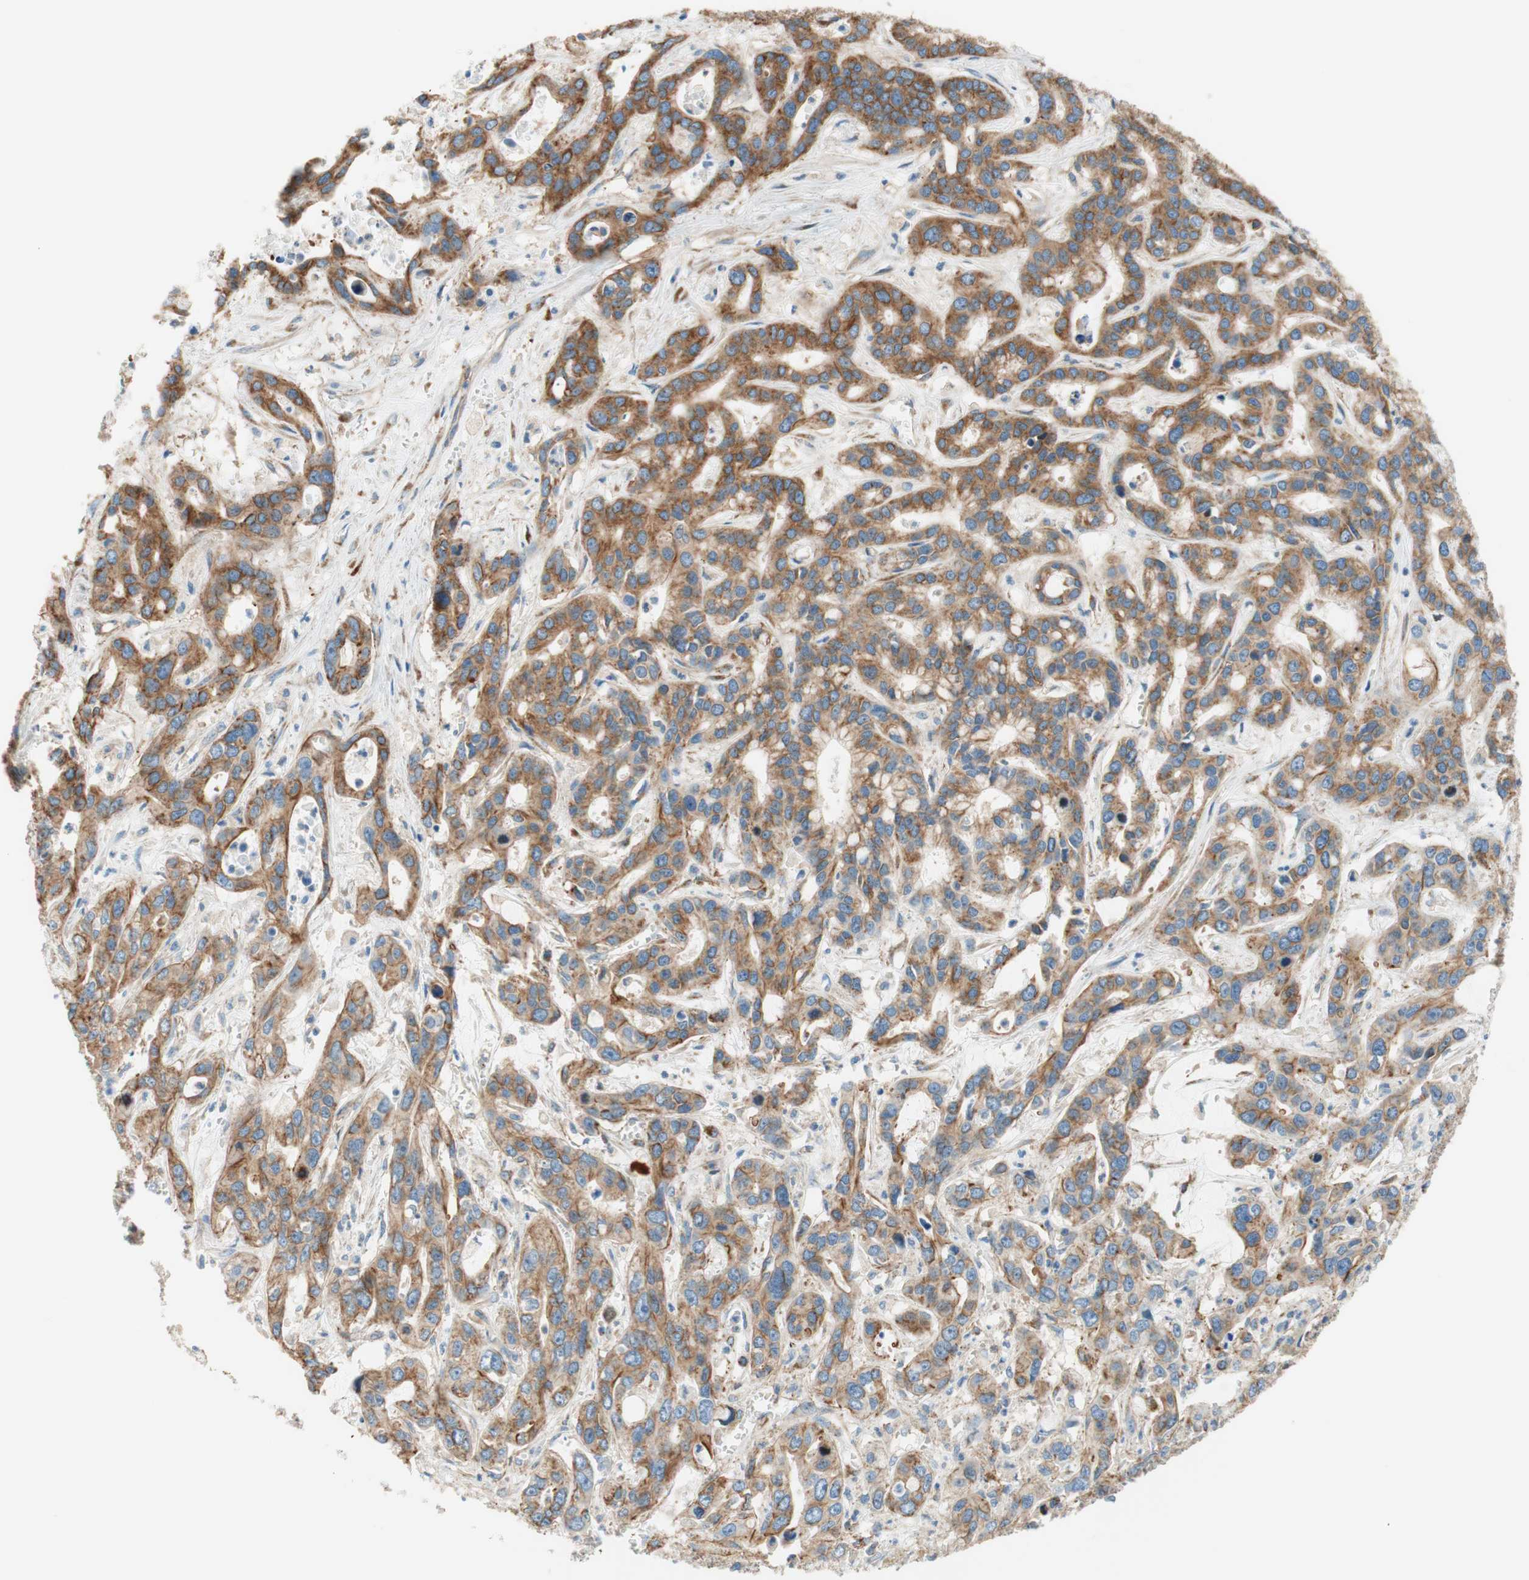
{"staining": {"intensity": "moderate", "quantity": ">75%", "location": "cytoplasmic/membranous"}, "tissue": "liver cancer", "cell_type": "Tumor cells", "image_type": "cancer", "snomed": [{"axis": "morphology", "description": "Cholangiocarcinoma"}, {"axis": "topography", "description": "Liver"}], "caption": "Immunohistochemical staining of liver cancer displays medium levels of moderate cytoplasmic/membranous protein expression in about >75% of tumor cells.", "gene": "VPS26A", "patient": {"sex": "female", "age": 65}}